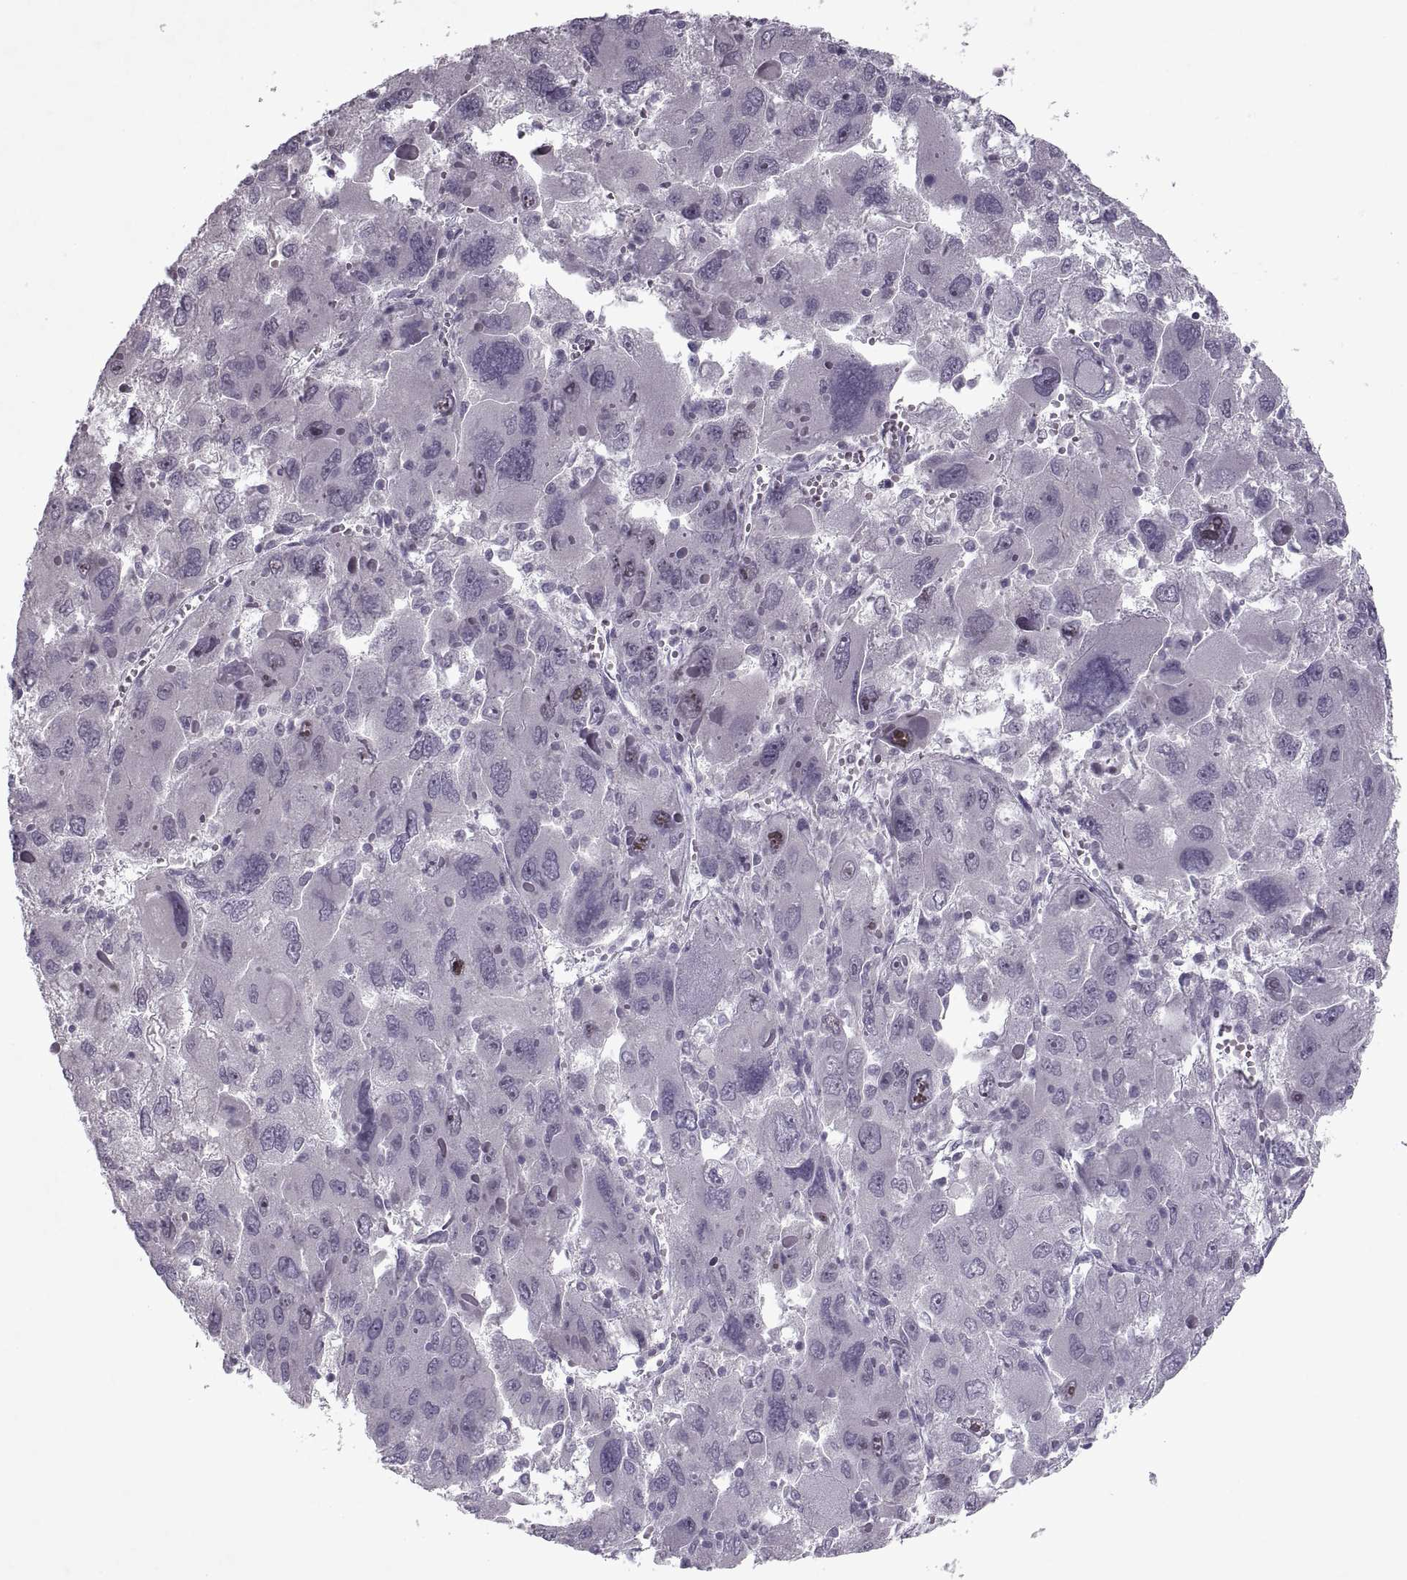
{"staining": {"intensity": "negative", "quantity": "none", "location": "none"}, "tissue": "liver cancer", "cell_type": "Tumor cells", "image_type": "cancer", "snomed": [{"axis": "morphology", "description": "Carcinoma, Hepatocellular, NOS"}, {"axis": "topography", "description": "Liver"}], "caption": "Liver cancer was stained to show a protein in brown. There is no significant expression in tumor cells.", "gene": "MGAT4D", "patient": {"sex": "female", "age": 41}}